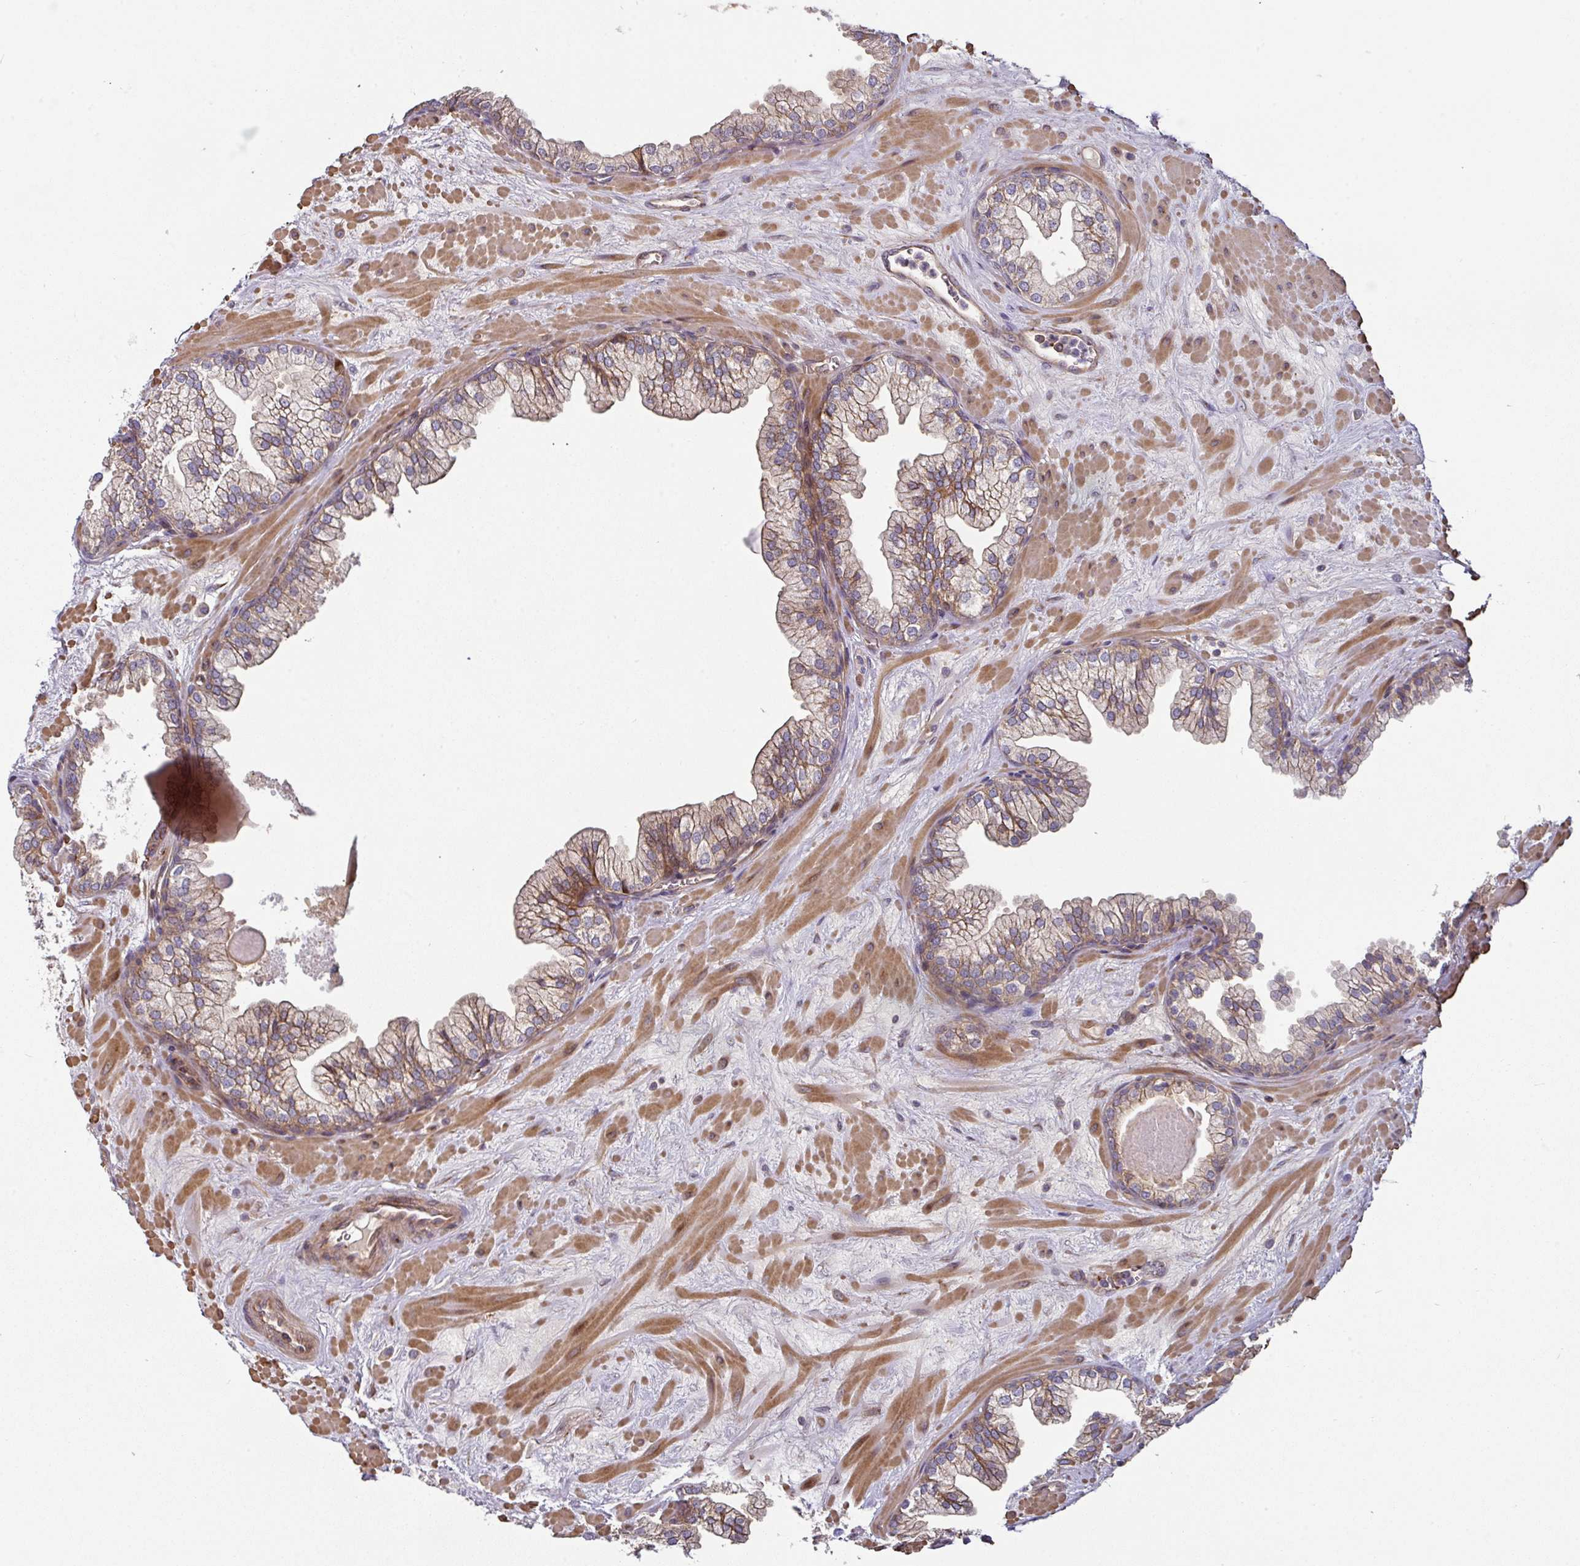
{"staining": {"intensity": "moderate", "quantity": ">75%", "location": "cytoplasmic/membranous"}, "tissue": "prostate", "cell_type": "Glandular cells", "image_type": "normal", "snomed": [{"axis": "morphology", "description": "Normal tissue, NOS"}, {"axis": "topography", "description": "Prostate"}, {"axis": "topography", "description": "Peripheral nerve tissue"}], "caption": "Prostate was stained to show a protein in brown. There is medium levels of moderate cytoplasmic/membranous positivity in about >75% of glandular cells. (brown staining indicates protein expression, while blue staining denotes nuclei).", "gene": "CASP2", "patient": {"sex": "male", "age": 61}}